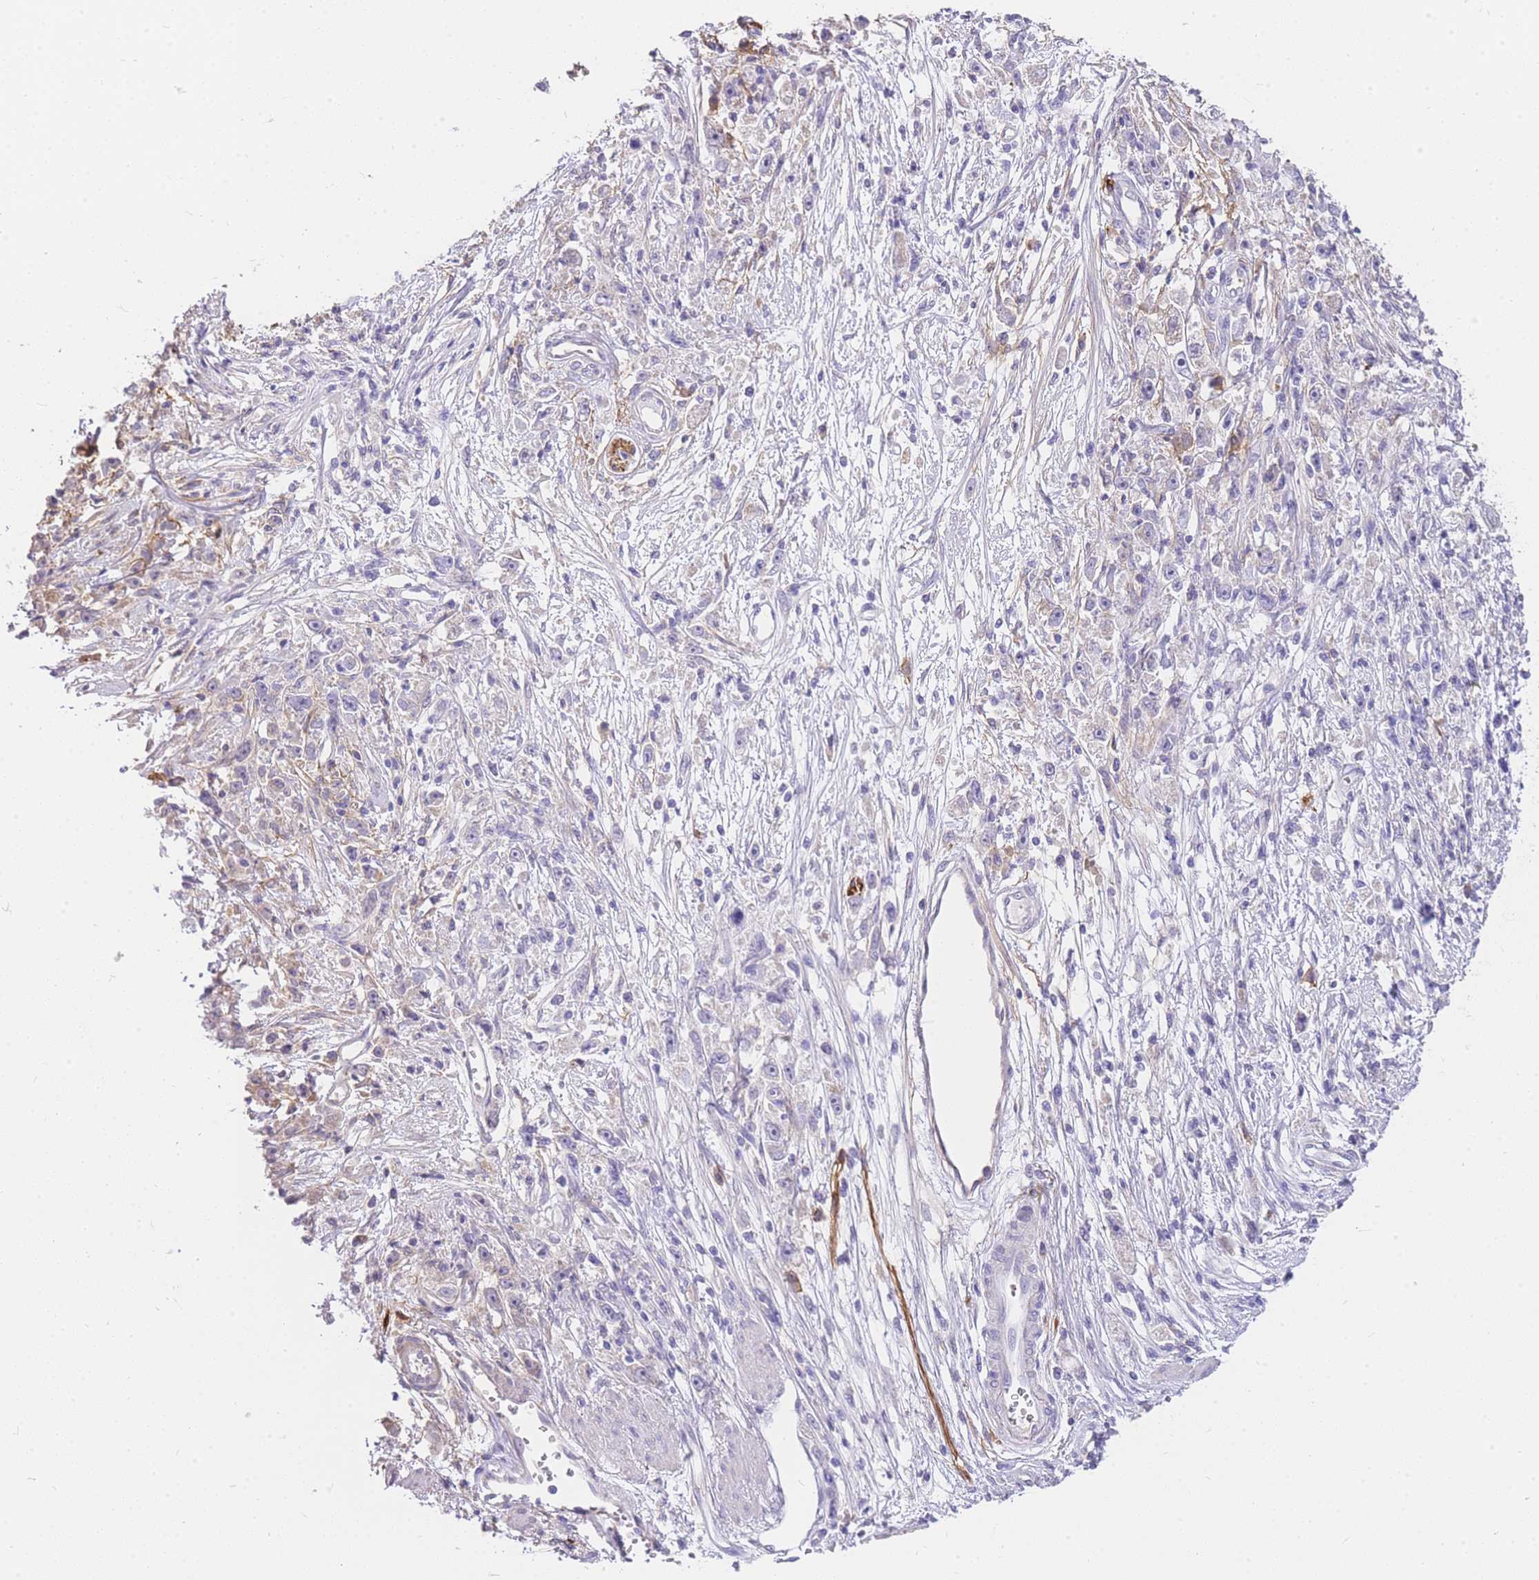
{"staining": {"intensity": "negative", "quantity": "none", "location": "none"}, "tissue": "stomach cancer", "cell_type": "Tumor cells", "image_type": "cancer", "snomed": [{"axis": "morphology", "description": "Adenocarcinoma, NOS"}, {"axis": "topography", "description": "Stomach"}], "caption": "Immunohistochemical staining of stomach adenocarcinoma exhibits no significant staining in tumor cells.", "gene": "C2orf88", "patient": {"sex": "female", "age": 59}}